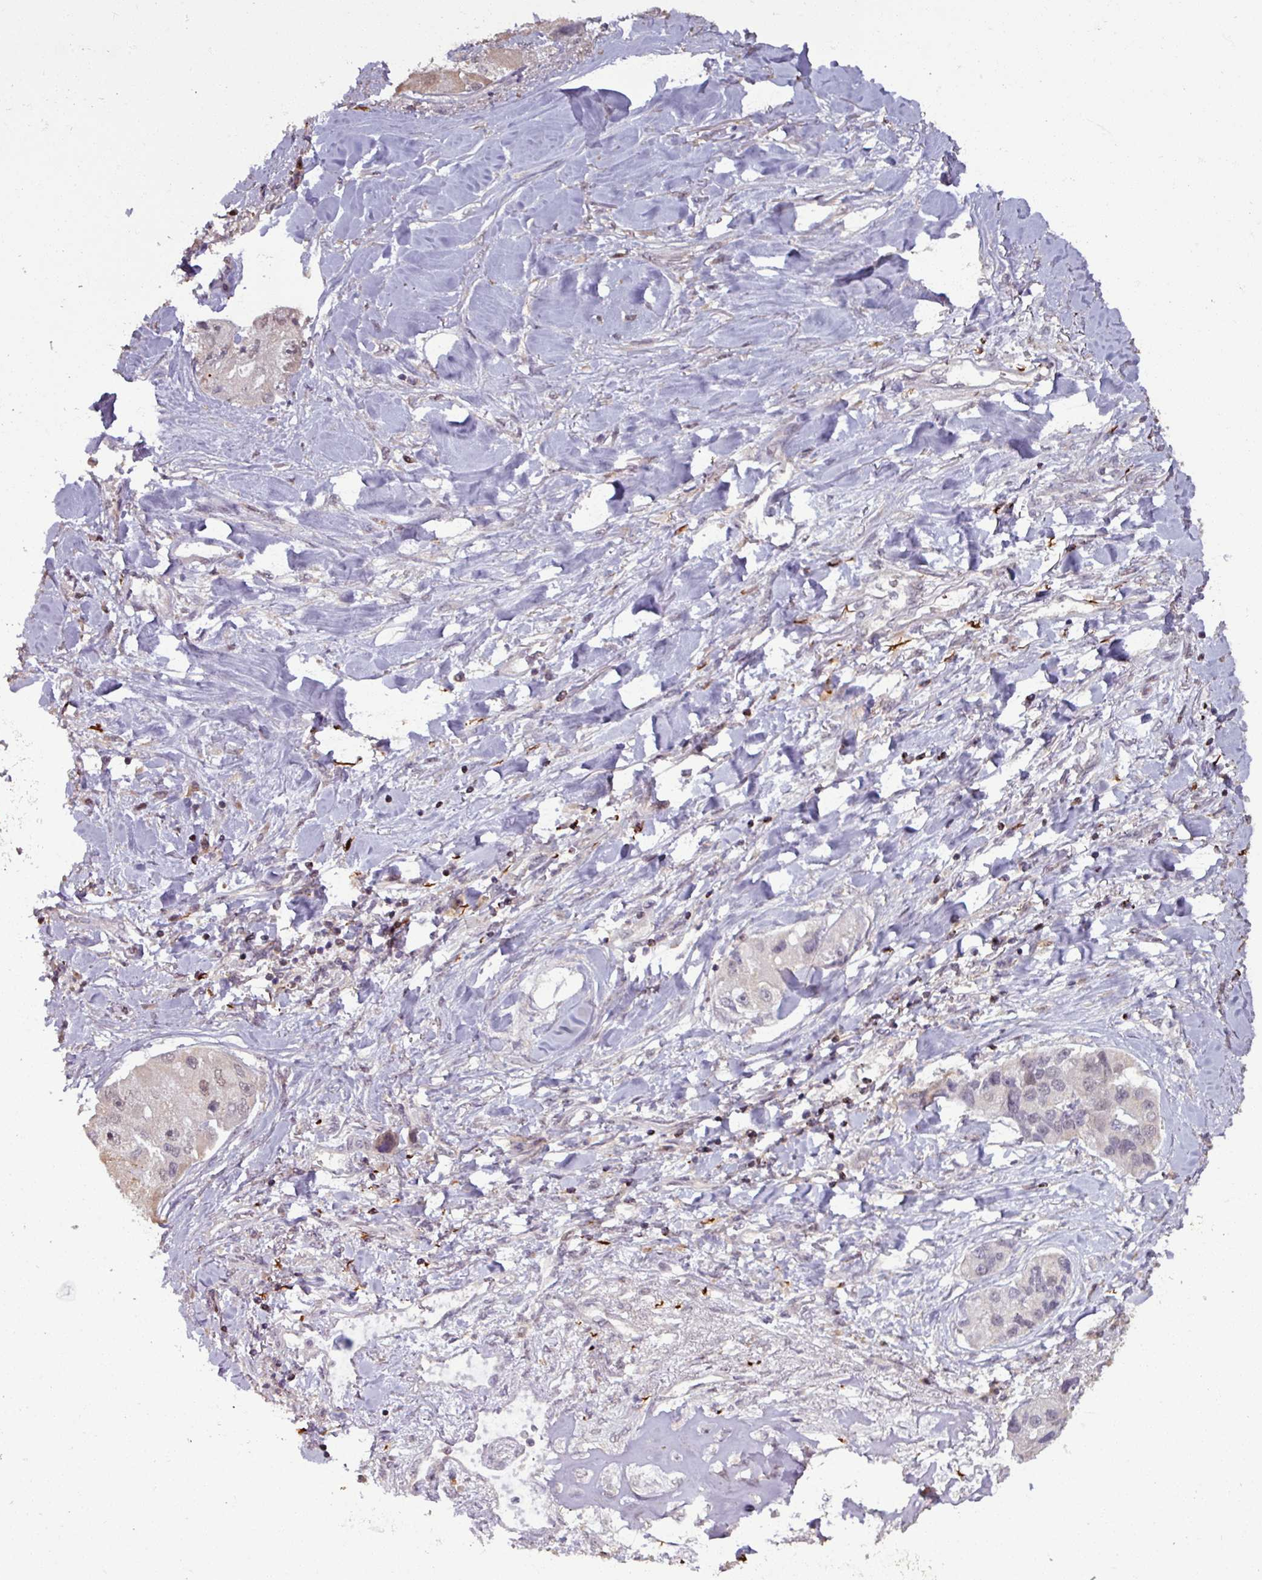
{"staining": {"intensity": "negative", "quantity": "none", "location": "none"}, "tissue": "lung cancer", "cell_type": "Tumor cells", "image_type": "cancer", "snomed": [{"axis": "morphology", "description": "Adenocarcinoma, NOS"}, {"axis": "topography", "description": "Lung"}], "caption": "Lung cancer (adenocarcinoma) stained for a protein using immunohistochemistry (IHC) displays no expression tumor cells.", "gene": "OR6B1", "patient": {"sex": "female", "age": 54}}